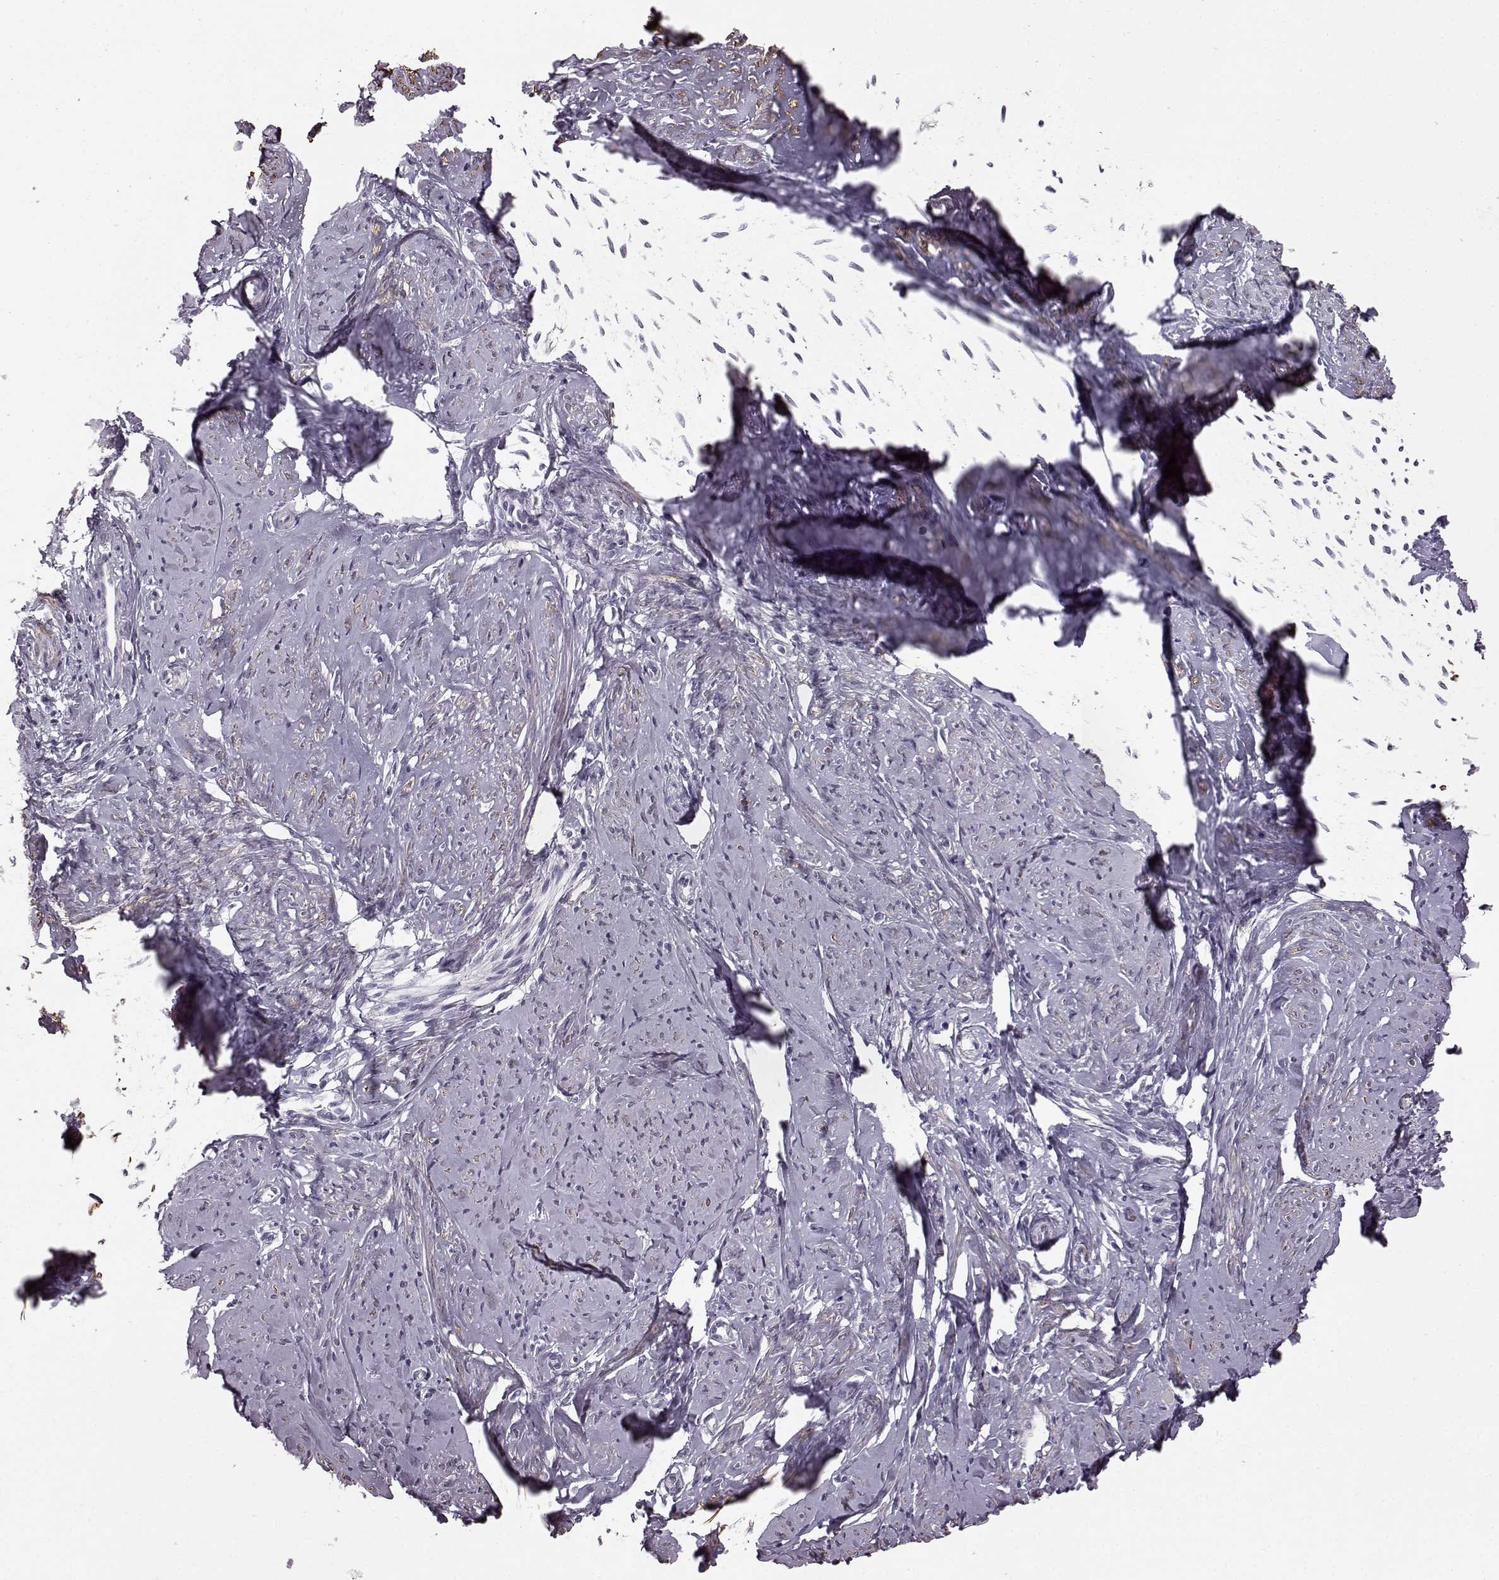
{"staining": {"intensity": "weak", "quantity": "25%-75%", "location": "cytoplasmic/membranous"}, "tissue": "smooth muscle", "cell_type": "Smooth muscle cells", "image_type": "normal", "snomed": [{"axis": "morphology", "description": "Normal tissue, NOS"}, {"axis": "topography", "description": "Smooth muscle"}], "caption": "Protein expression analysis of benign smooth muscle reveals weak cytoplasmic/membranous expression in about 25%-75% of smooth muscle cells. (Stains: DAB (3,3'-diaminobenzidine) in brown, nuclei in blue, Microscopy: brightfield microscopy at high magnification).", "gene": "SLCO3A1", "patient": {"sex": "female", "age": 48}}